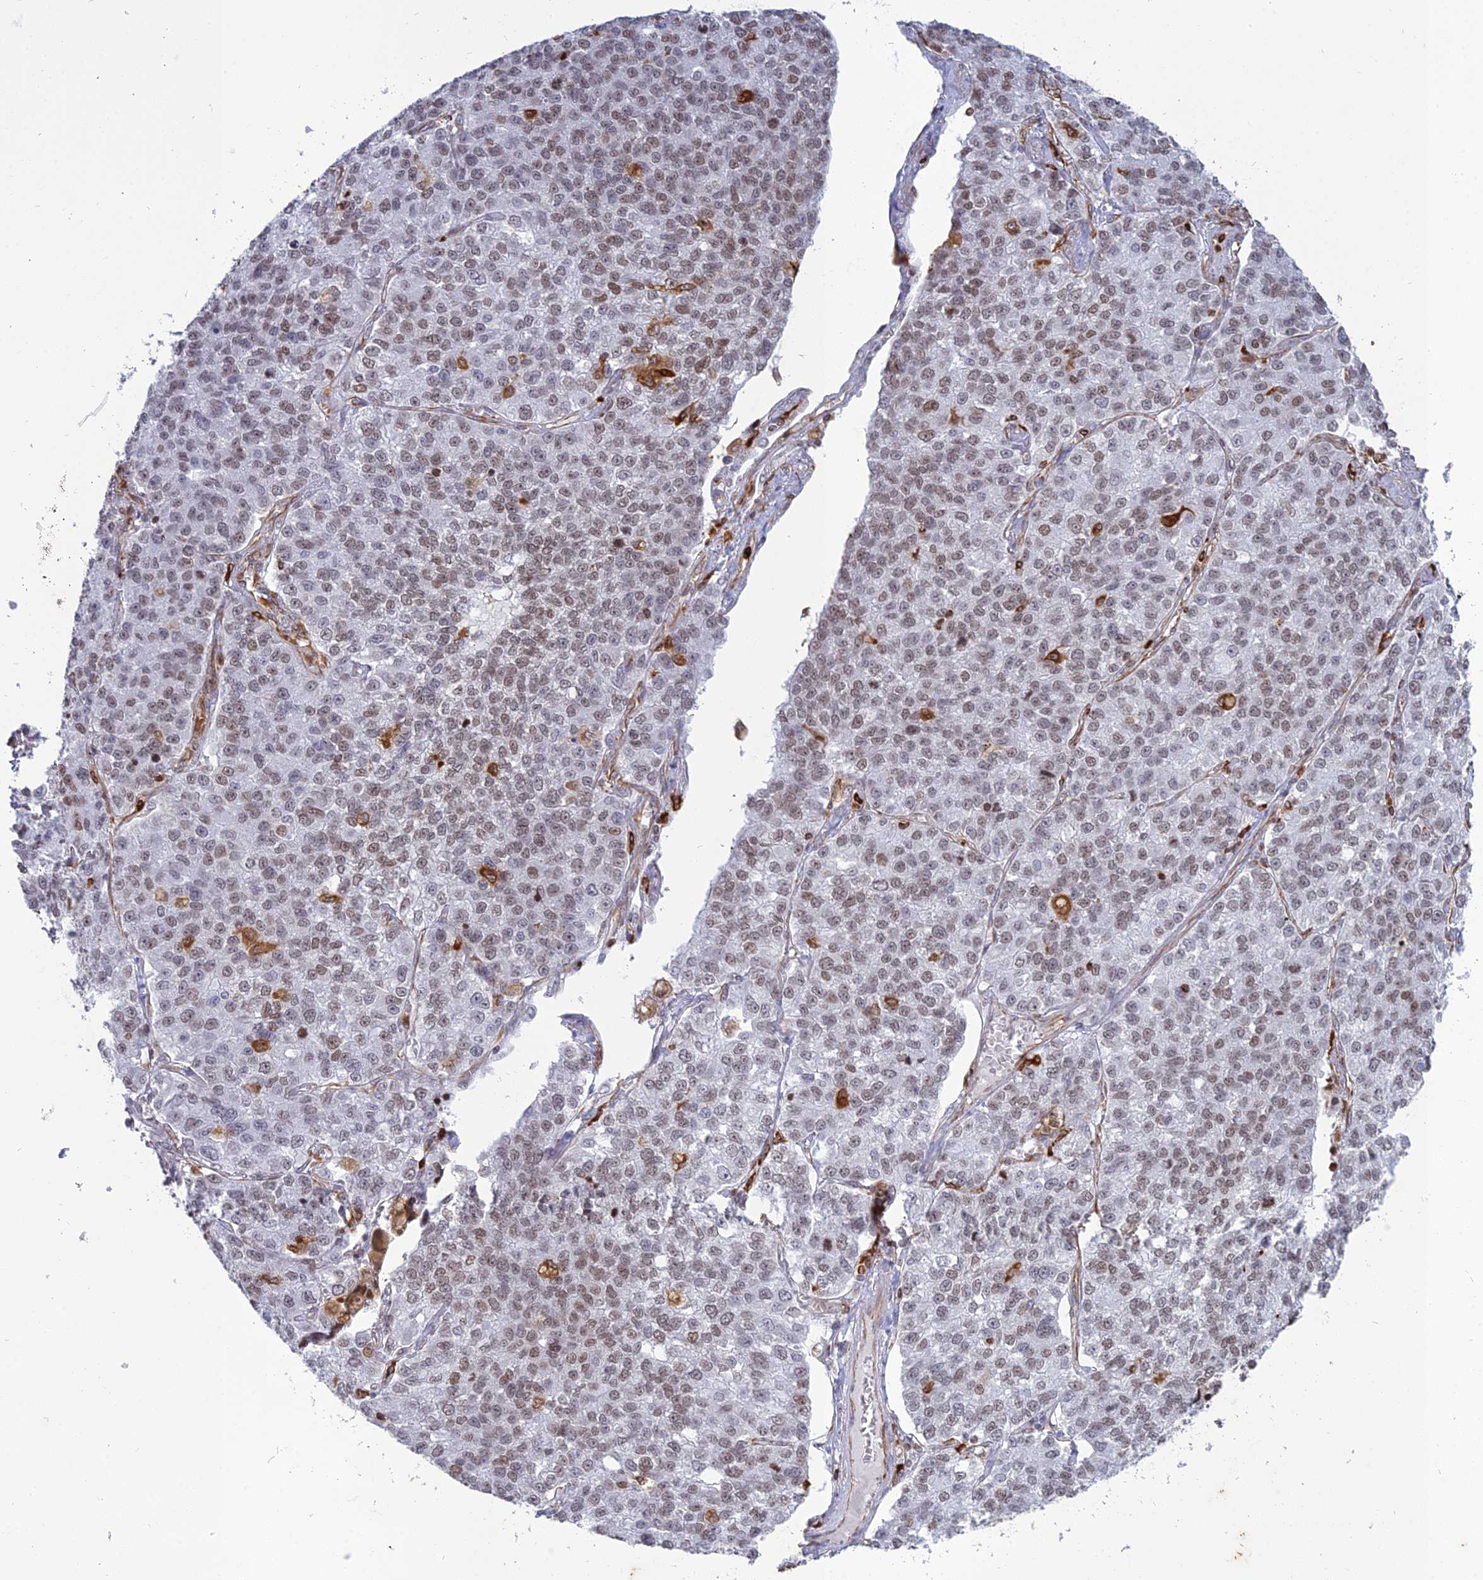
{"staining": {"intensity": "weak", "quantity": "<25%", "location": "nuclear"}, "tissue": "lung cancer", "cell_type": "Tumor cells", "image_type": "cancer", "snomed": [{"axis": "morphology", "description": "Adenocarcinoma, NOS"}, {"axis": "topography", "description": "Lung"}], "caption": "Lung cancer stained for a protein using IHC exhibits no staining tumor cells.", "gene": "APOBR", "patient": {"sex": "male", "age": 49}}